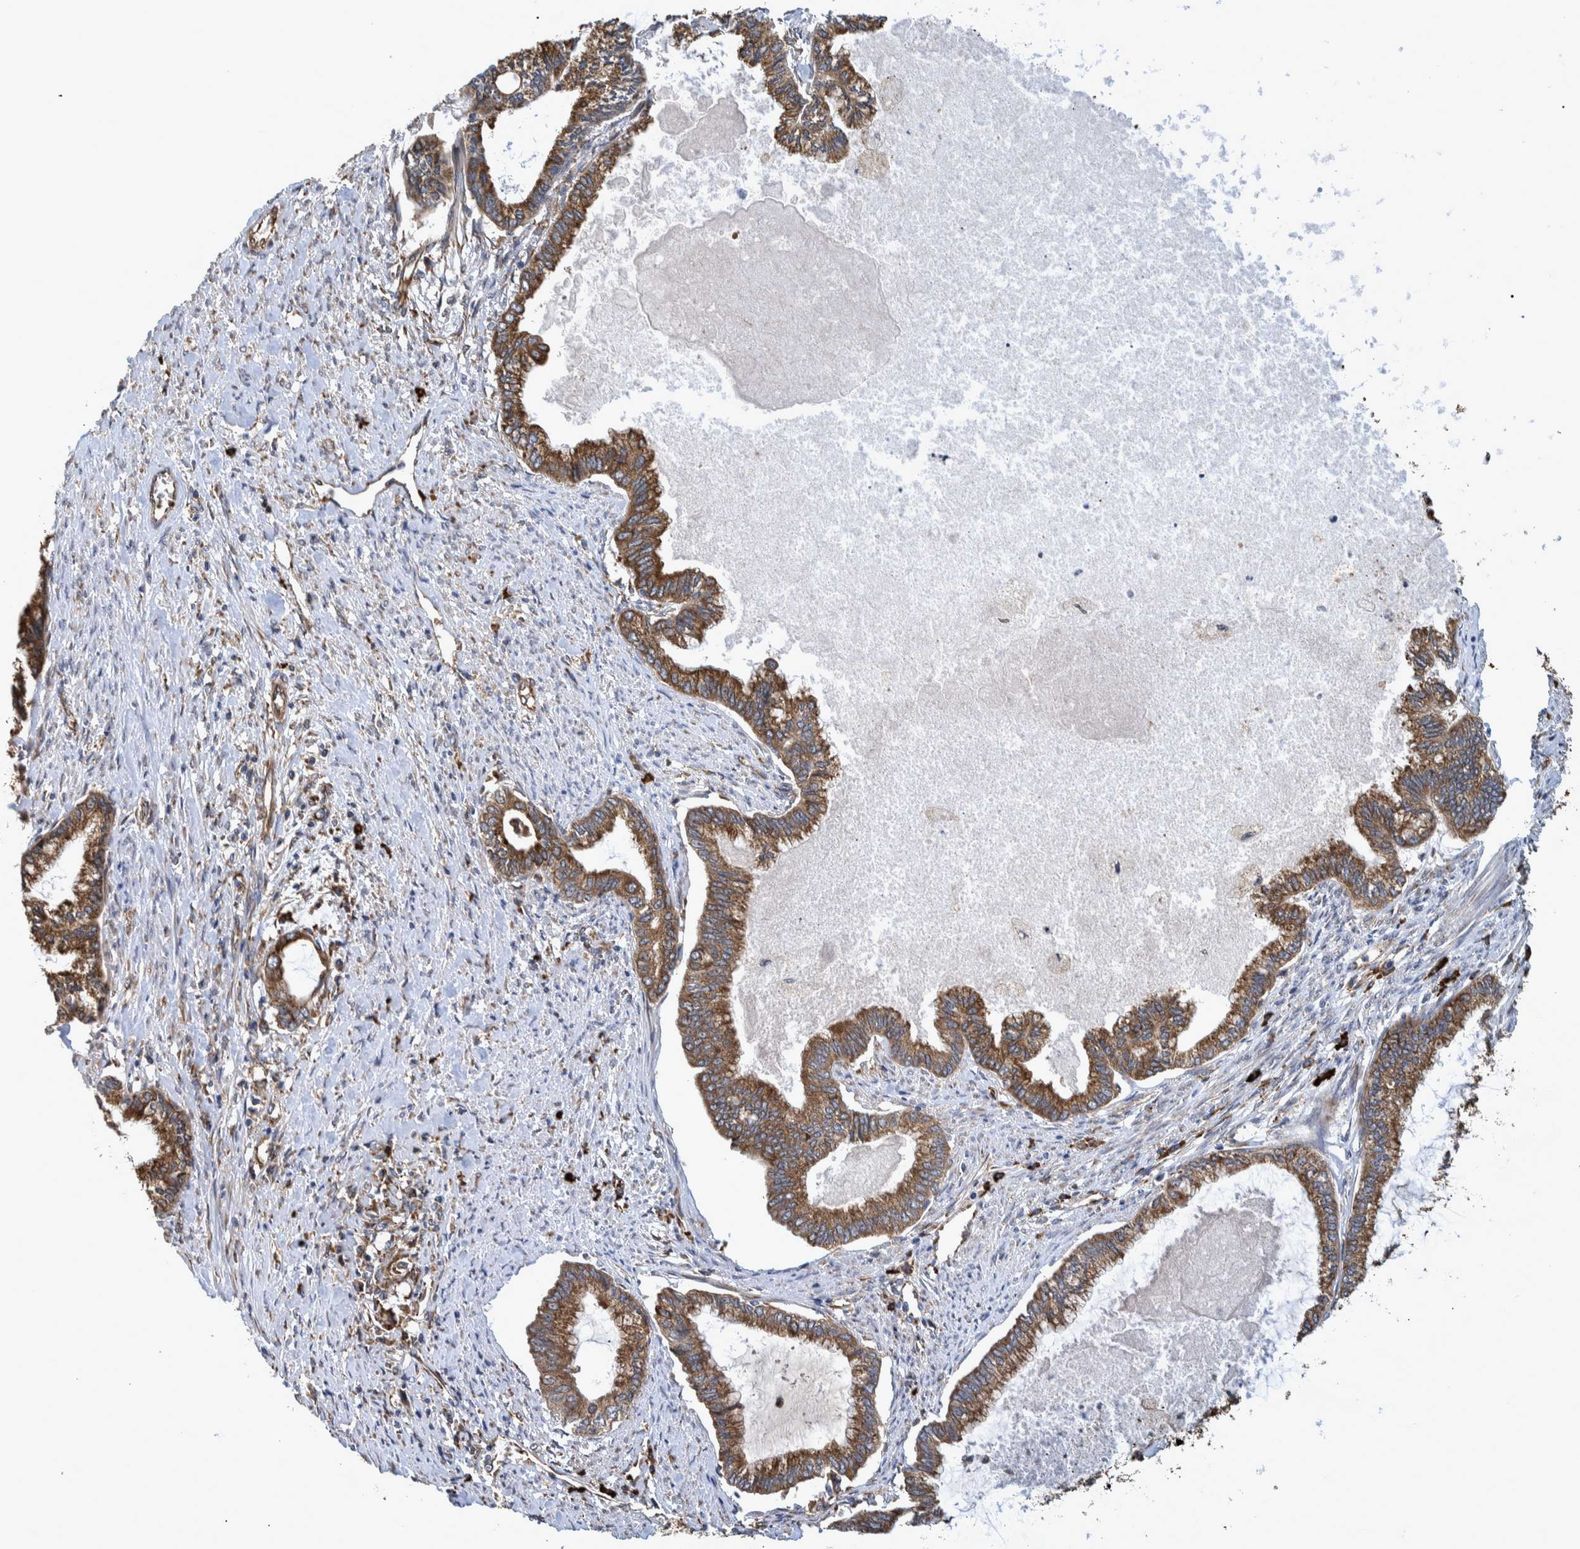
{"staining": {"intensity": "moderate", "quantity": ">75%", "location": "cytoplasmic/membranous"}, "tissue": "endometrial cancer", "cell_type": "Tumor cells", "image_type": "cancer", "snomed": [{"axis": "morphology", "description": "Adenocarcinoma, NOS"}, {"axis": "topography", "description": "Endometrium"}], "caption": "Brown immunohistochemical staining in human adenocarcinoma (endometrial) displays moderate cytoplasmic/membranous expression in approximately >75% of tumor cells.", "gene": "SPAG5", "patient": {"sex": "female", "age": 86}}